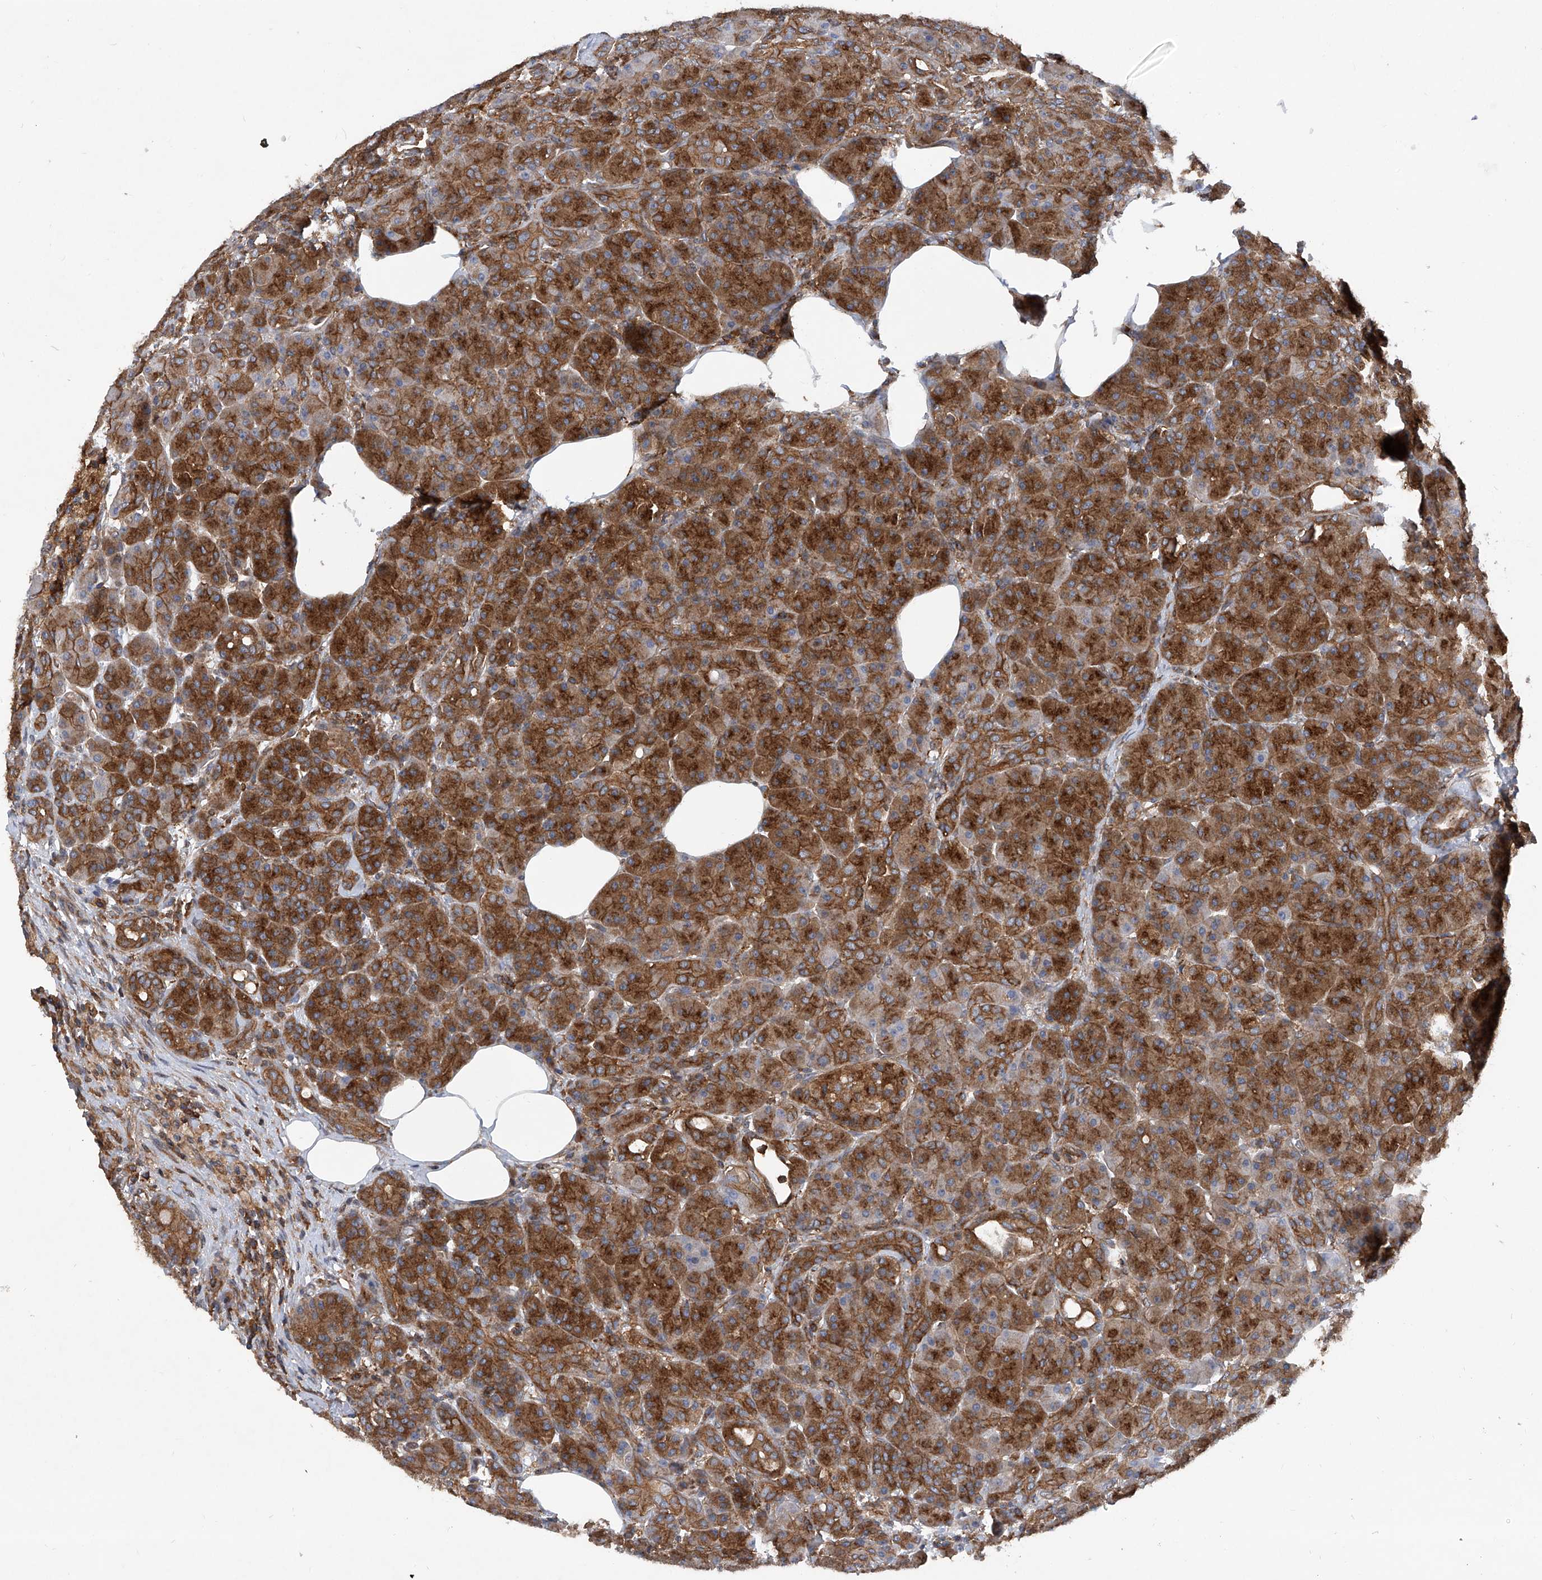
{"staining": {"intensity": "strong", "quantity": ">75%", "location": "cytoplasmic/membranous"}, "tissue": "pancreas", "cell_type": "Exocrine glandular cells", "image_type": "normal", "snomed": [{"axis": "morphology", "description": "Normal tissue, NOS"}, {"axis": "topography", "description": "Pancreas"}], "caption": "Immunohistochemical staining of unremarkable human pancreas exhibits strong cytoplasmic/membranous protein staining in about >75% of exocrine glandular cells. The protein of interest is shown in brown color, while the nuclei are stained blue.", "gene": "SMAP1", "patient": {"sex": "male", "age": 63}}